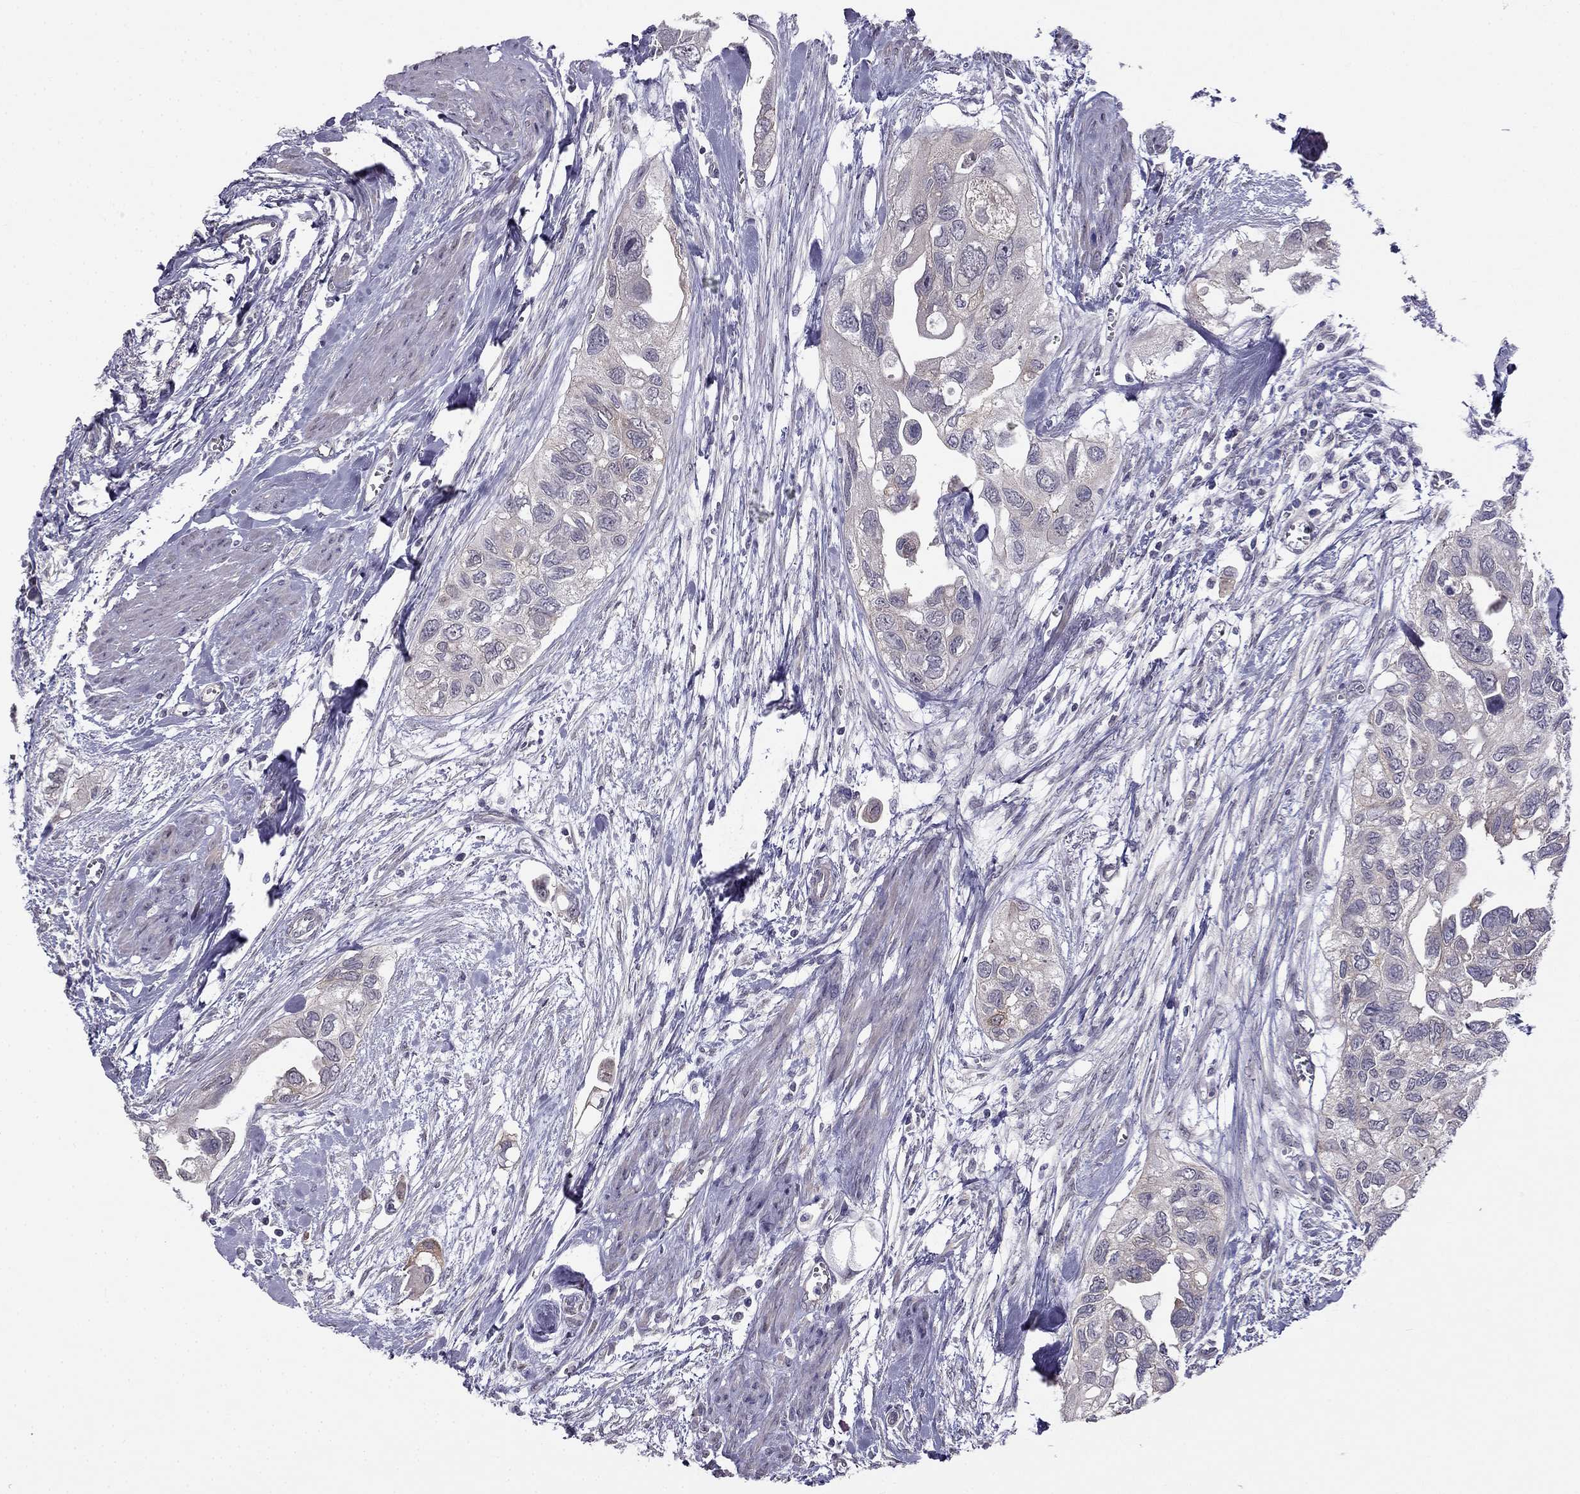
{"staining": {"intensity": "weak", "quantity": "<25%", "location": "cytoplasmic/membranous"}, "tissue": "urothelial cancer", "cell_type": "Tumor cells", "image_type": "cancer", "snomed": [{"axis": "morphology", "description": "Urothelial carcinoma, High grade"}, {"axis": "topography", "description": "Urinary bladder"}], "caption": "An IHC histopathology image of urothelial carcinoma (high-grade) is shown. There is no staining in tumor cells of urothelial carcinoma (high-grade). (DAB (3,3'-diaminobenzidine) immunohistochemistry (IHC), high magnification).", "gene": "HSFX1", "patient": {"sex": "male", "age": 59}}